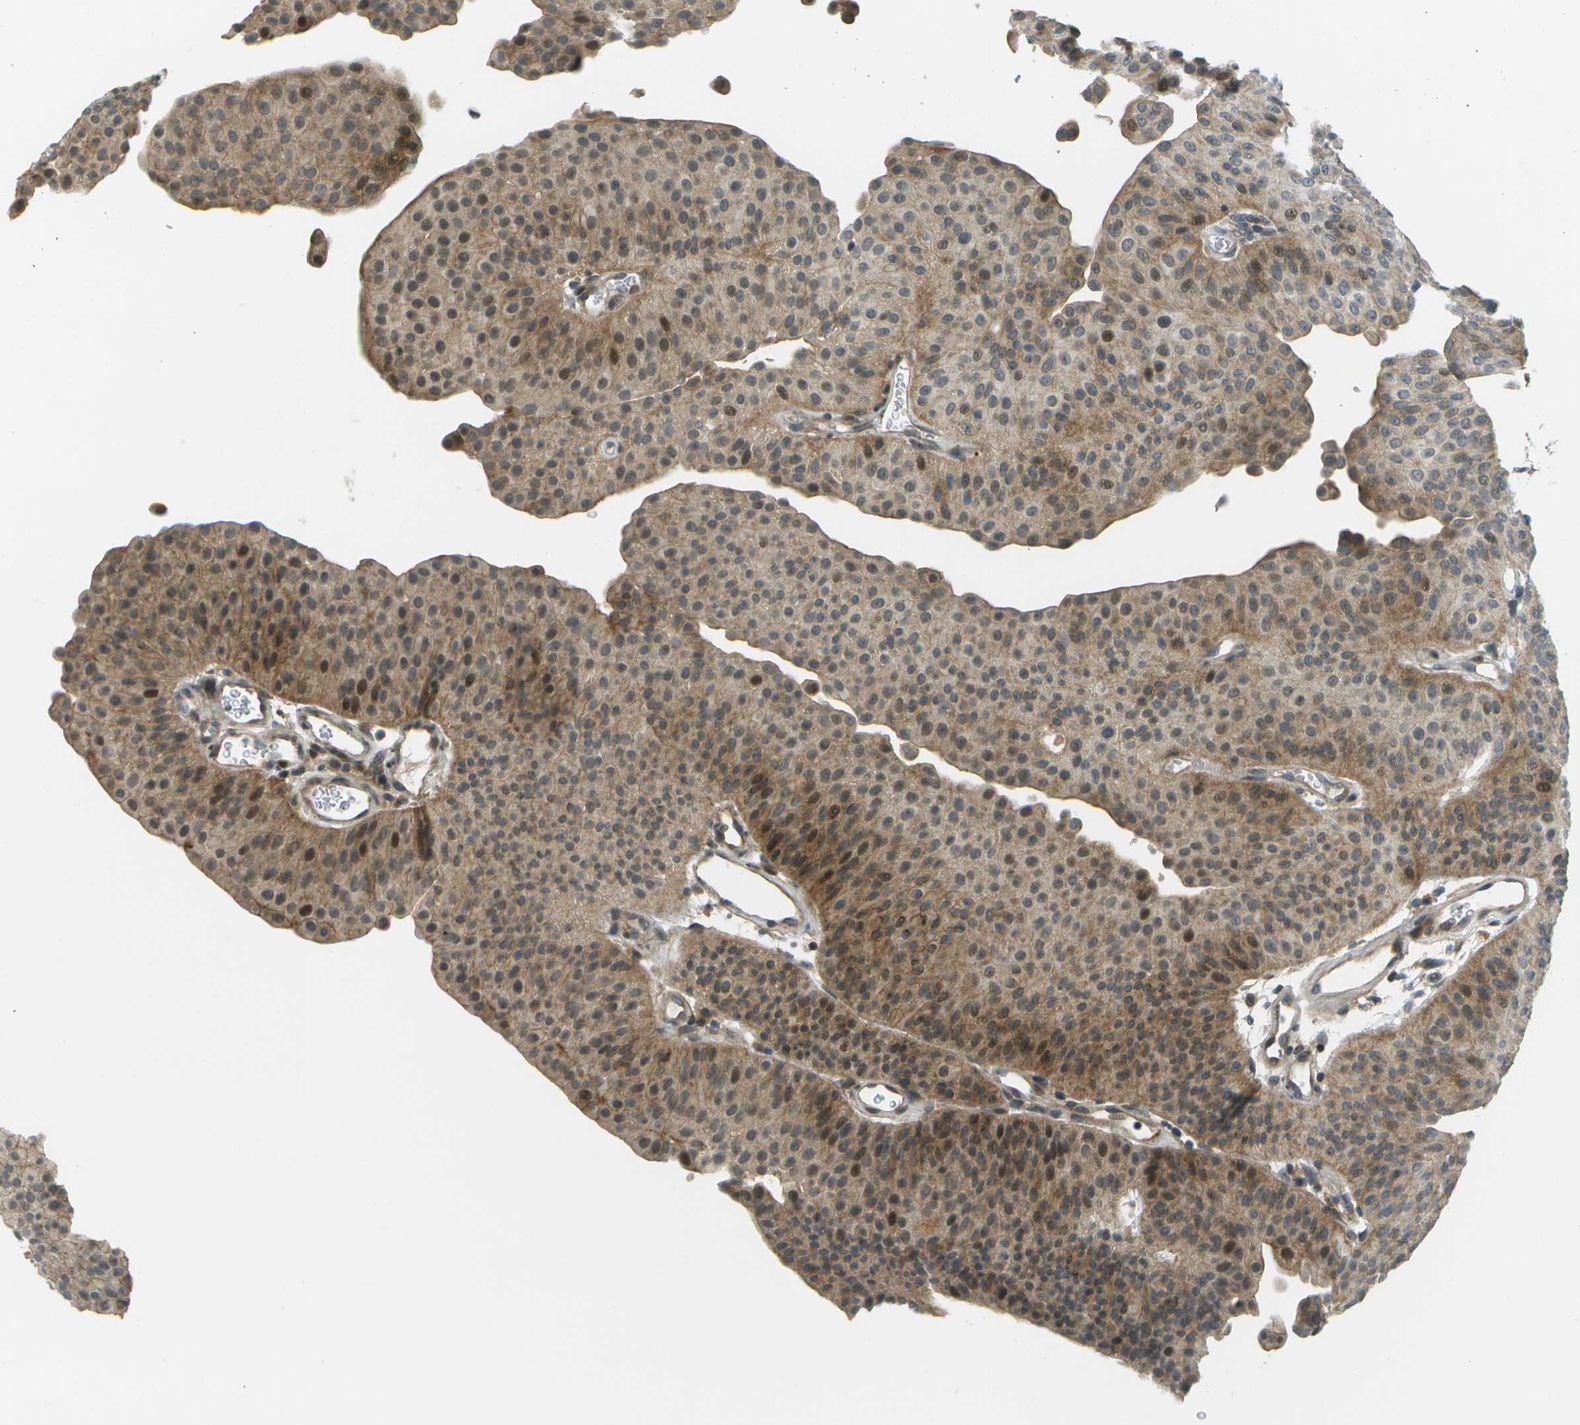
{"staining": {"intensity": "moderate", "quantity": ">75%", "location": "cytoplasmic/membranous,nuclear"}, "tissue": "urothelial cancer", "cell_type": "Tumor cells", "image_type": "cancer", "snomed": [{"axis": "morphology", "description": "Urothelial carcinoma, Low grade"}, {"axis": "topography", "description": "Urinary bladder"}], "caption": "Tumor cells exhibit medium levels of moderate cytoplasmic/membranous and nuclear expression in about >75% of cells in urothelial cancer.", "gene": "WNK2", "patient": {"sex": "female", "age": 60}}